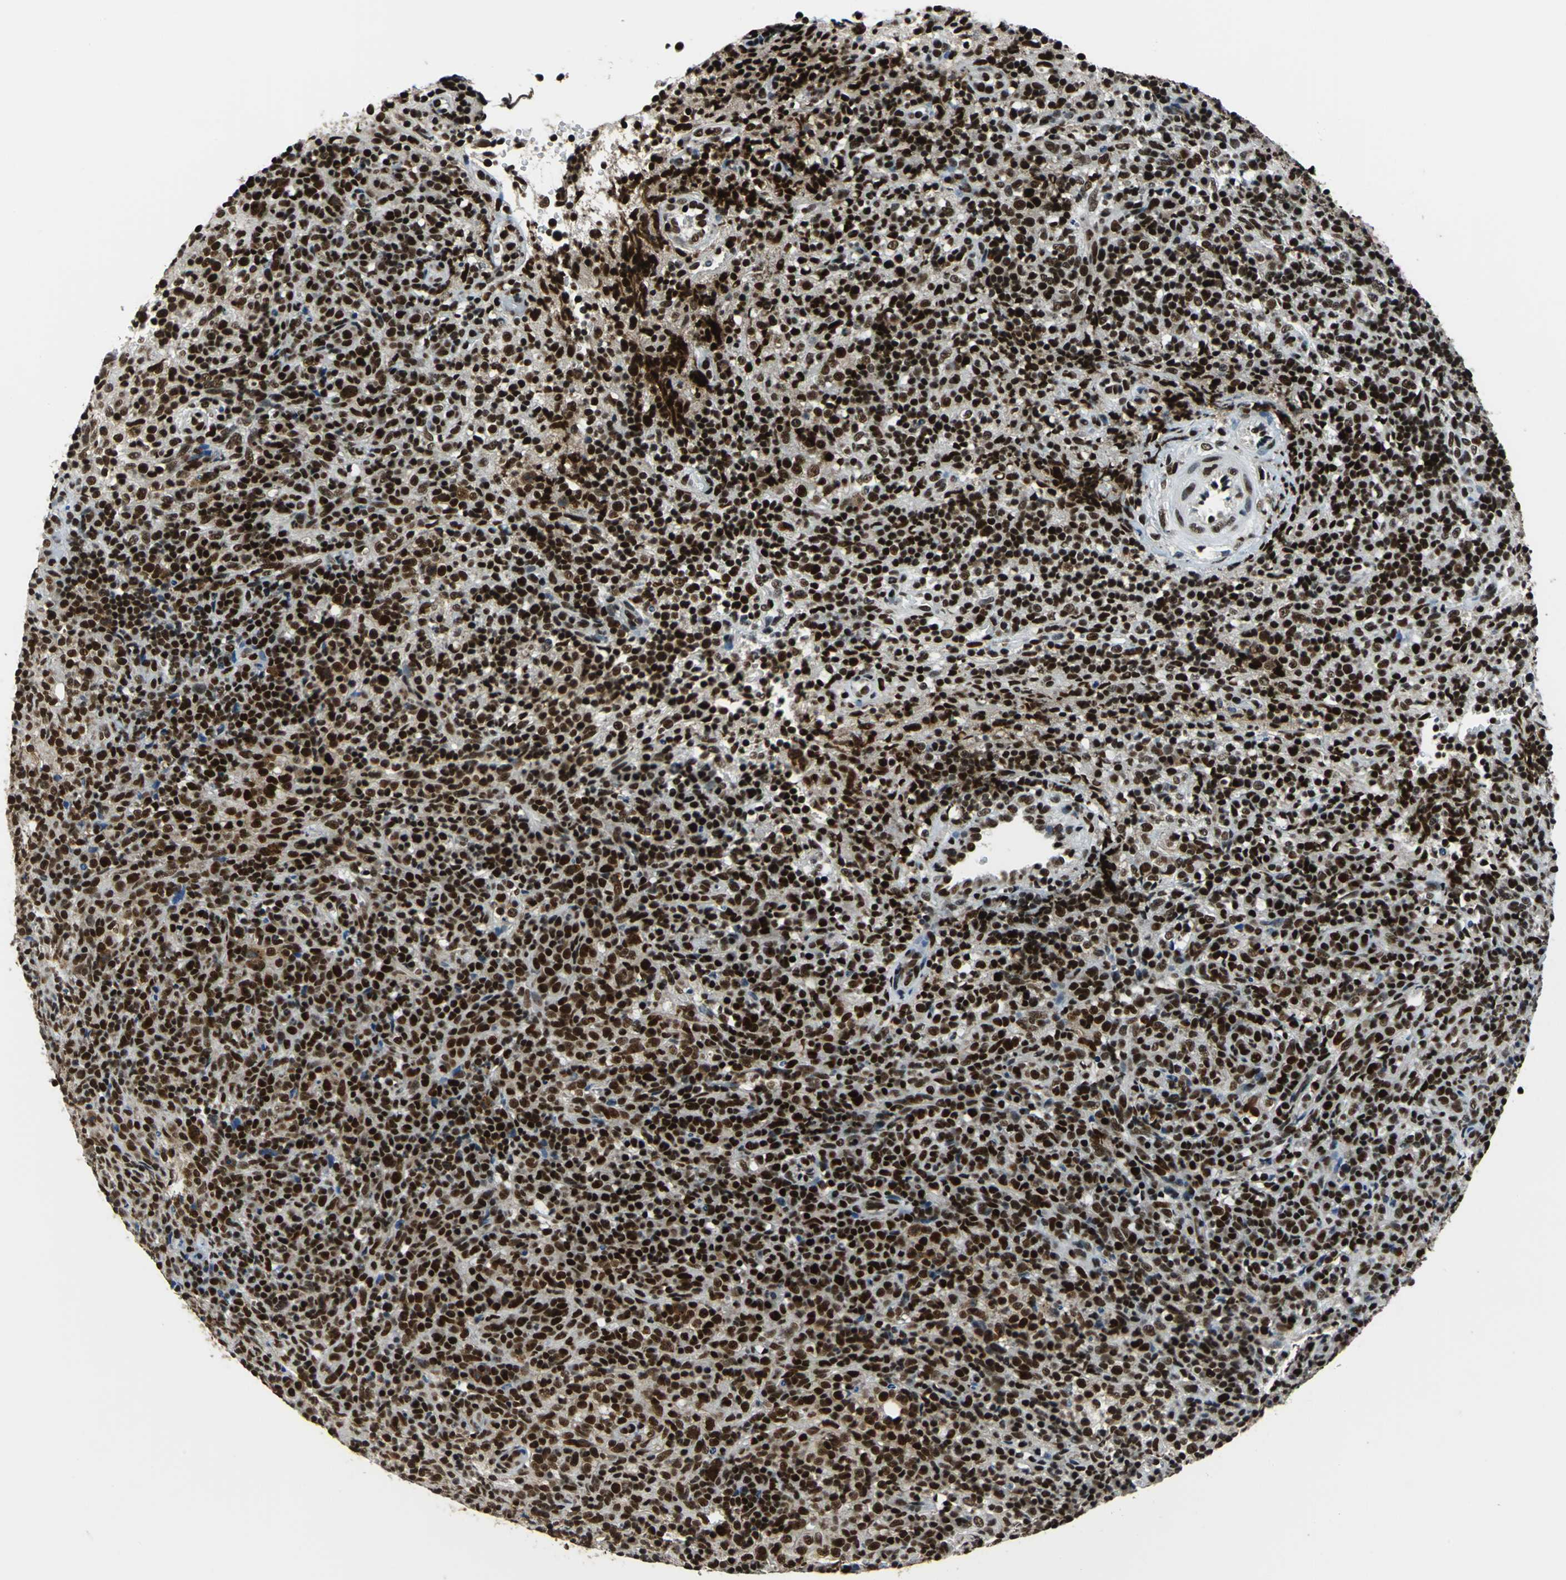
{"staining": {"intensity": "strong", "quantity": ">75%", "location": "nuclear"}, "tissue": "lymphoma", "cell_type": "Tumor cells", "image_type": "cancer", "snomed": [{"axis": "morphology", "description": "Malignant lymphoma, non-Hodgkin's type, High grade"}, {"axis": "topography", "description": "Lymph node"}], "caption": "An image of human malignant lymphoma, non-Hodgkin's type (high-grade) stained for a protein reveals strong nuclear brown staining in tumor cells.", "gene": "BCLAF1", "patient": {"sex": "female", "age": 76}}